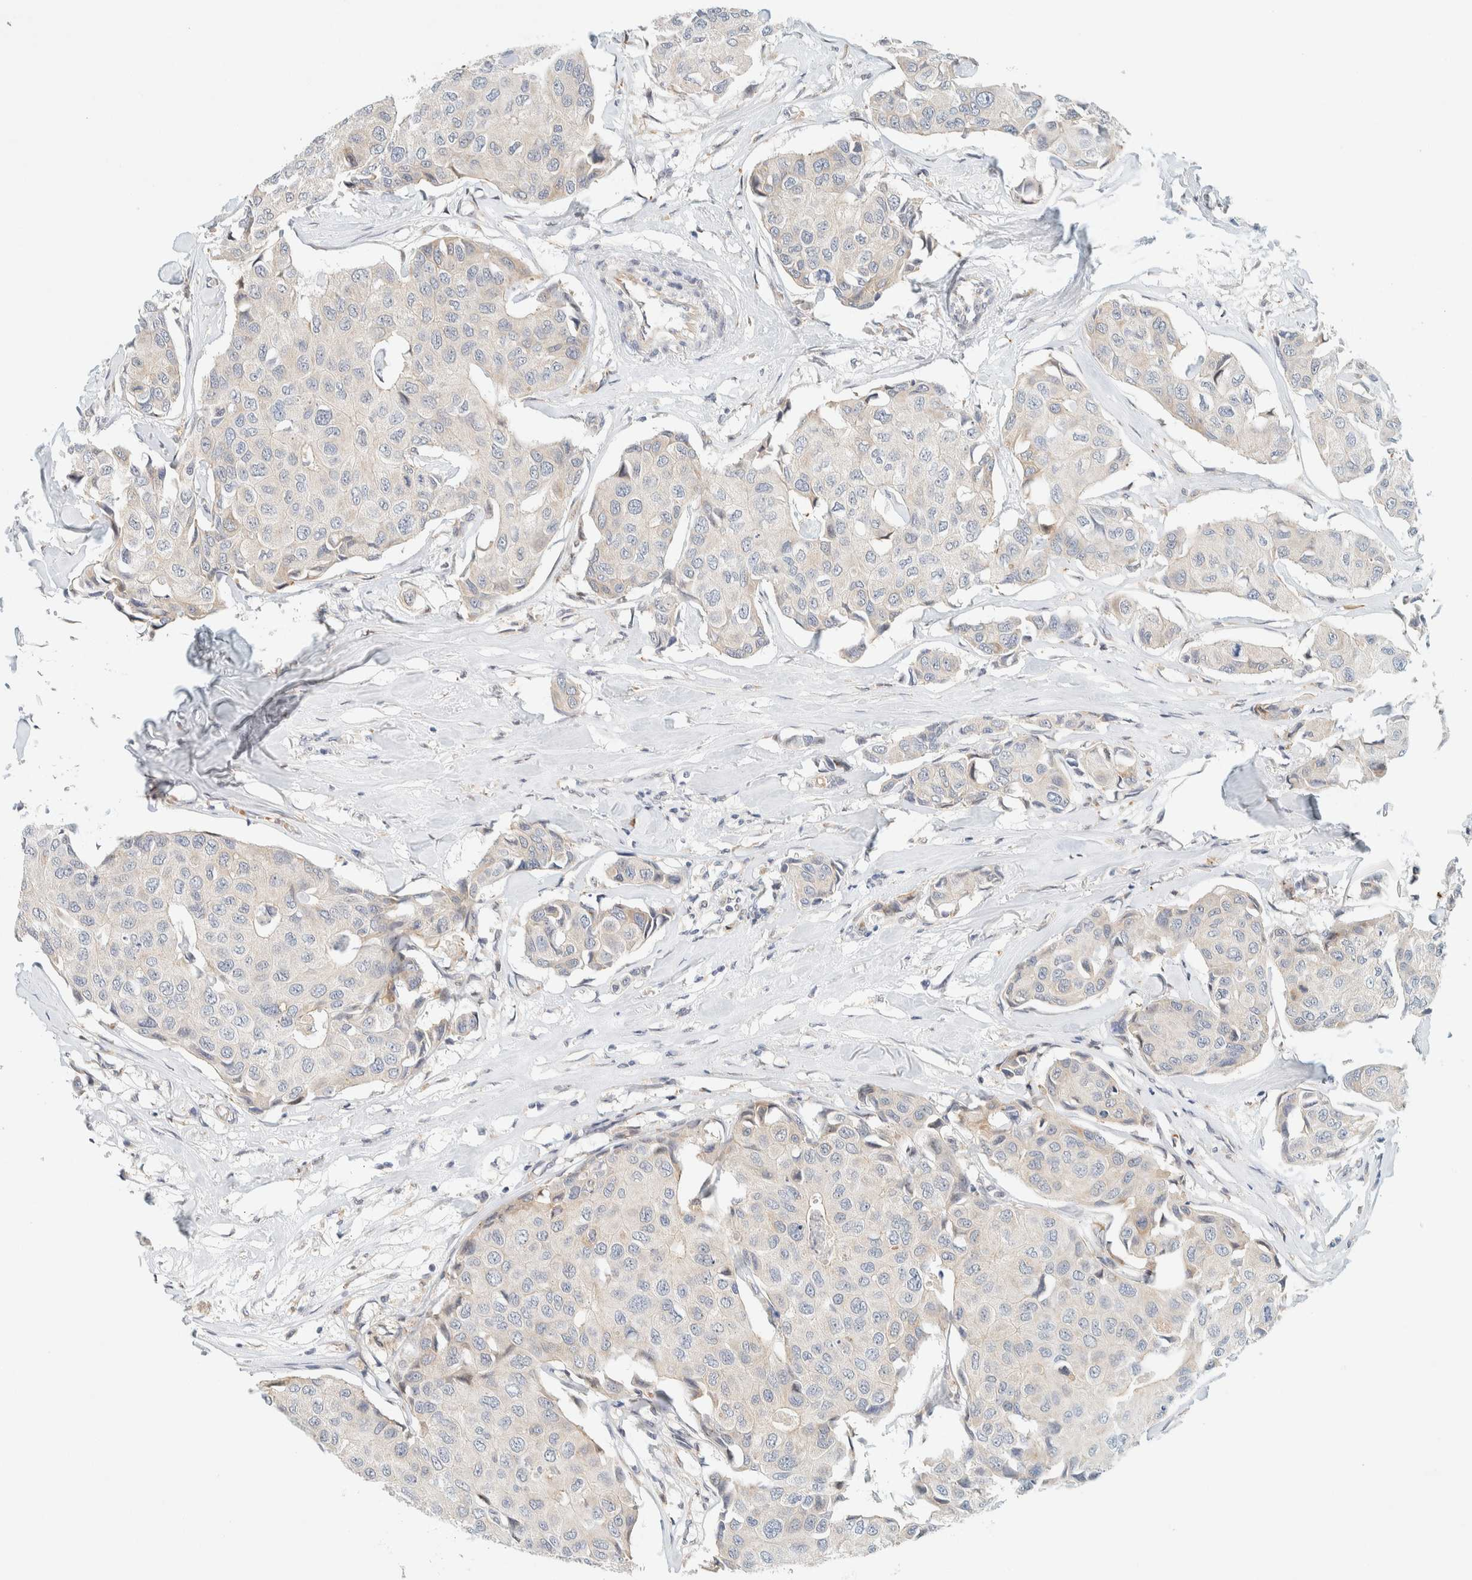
{"staining": {"intensity": "negative", "quantity": "none", "location": "none"}, "tissue": "breast cancer", "cell_type": "Tumor cells", "image_type": "cancer", "snomed": [{"axis": "morphology", "description": "Duct carcinoma"}, {"axis": "topography", "description": "Breast"}], "caption": "Breast cancer (invasive ductal carcinoma) was stained to show a protein in brown. There is no significant positivity in tumor cells. (DAB (3,3'-diaminobenzidine) immunohistochemistry (IHC) visualized using brightfield microscopy, high magnification).", "gene": "SUMF2", "patient": {"sex": "female", "age": 80}}